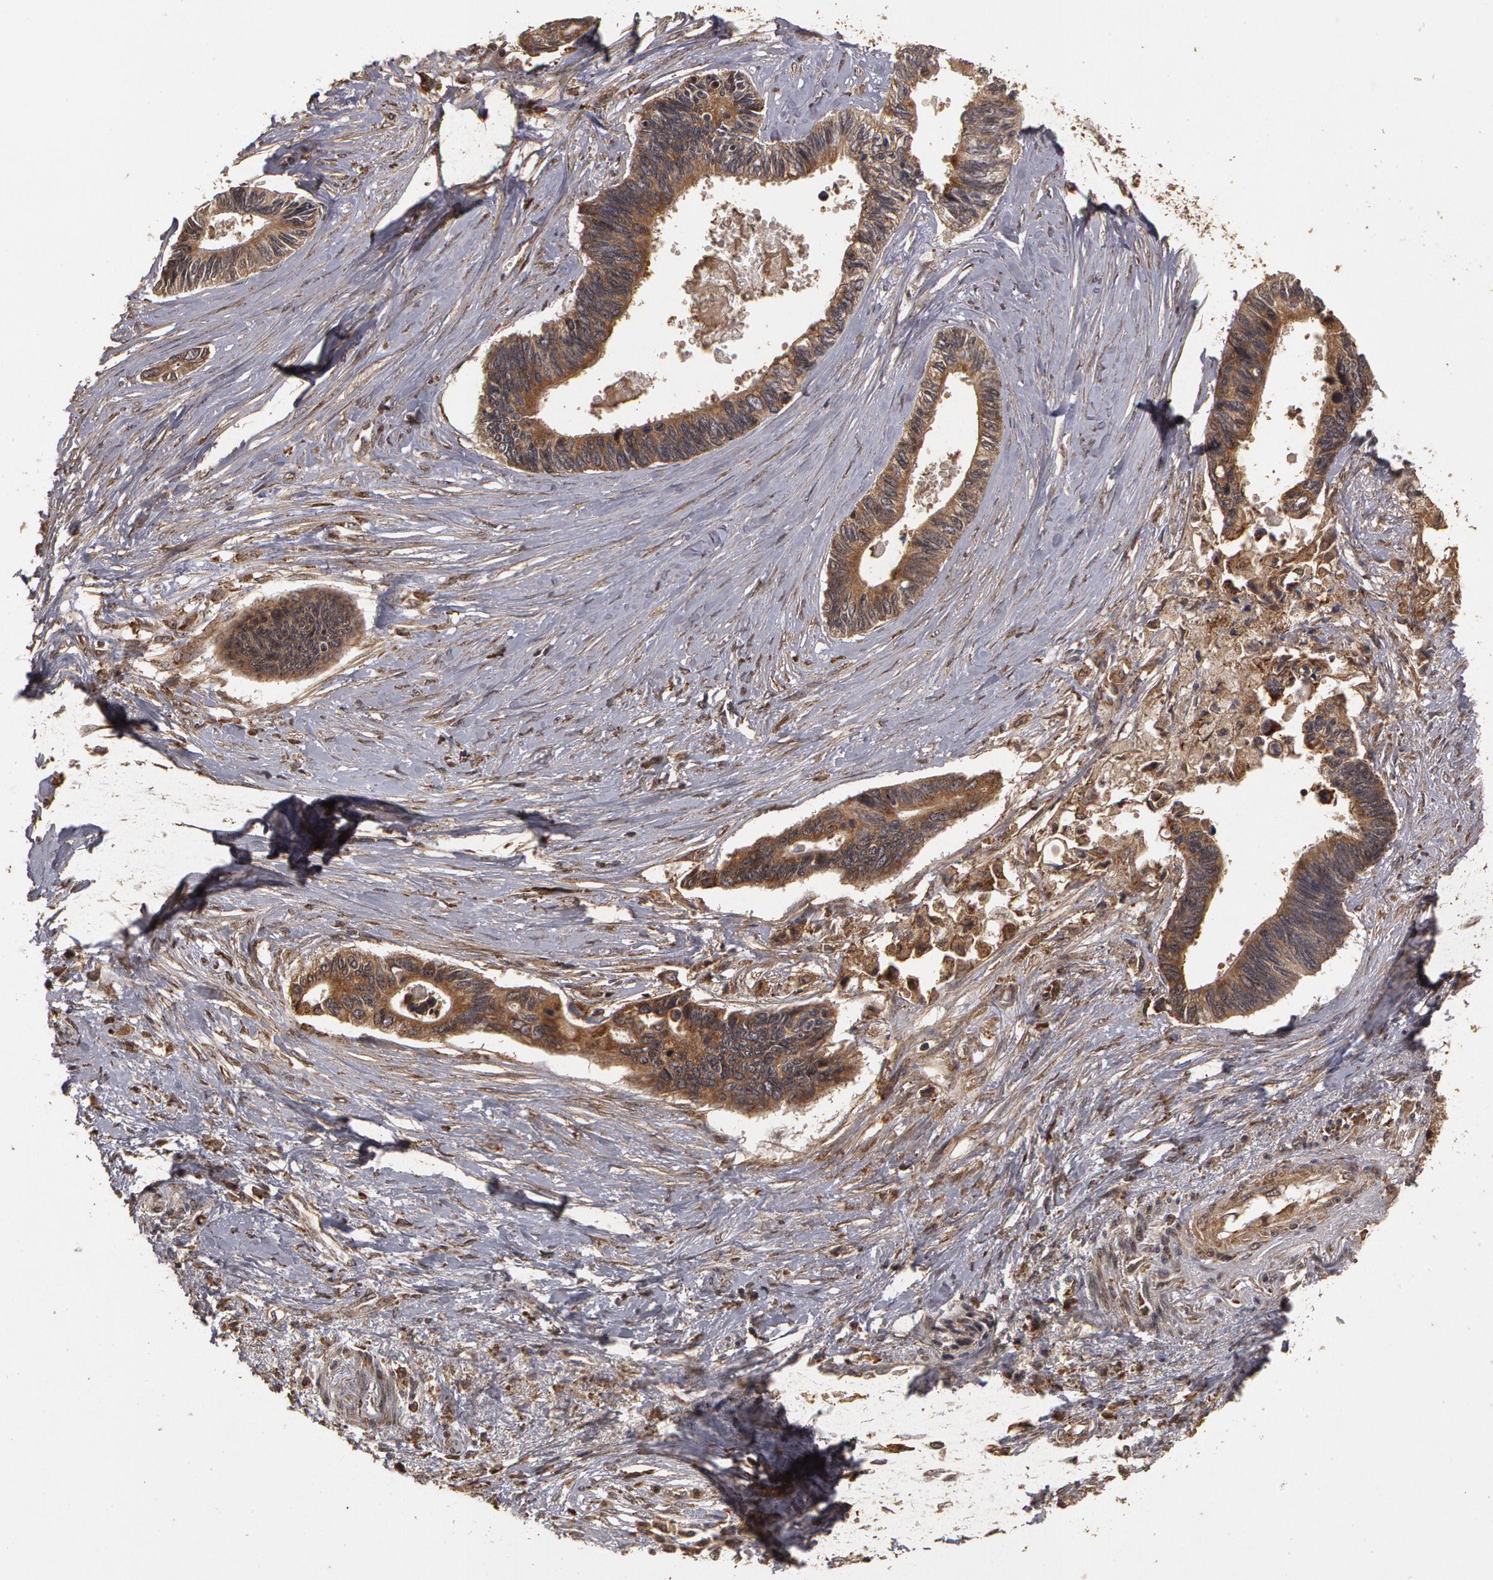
{"staining": {"intensity": "moderate", "quantity": ">75%", "location": "cytoplasmic/membranous"}, "tissue": "pancreatic cancer", "cell_type": "Tumor cells", "image_type": "cancer", "snomed": [{"axis": "morphology", "description": "Adenocarcinoma, NOS"}, {"axis": "topography", "description": "Pancreas"}], "caption": "Moderate cytoplasmic/membranous expression for a protein is present in about >75% of tumor cells of pancreatic cancer (adenocarcinoma) using IHC.", "gene": "CALR", "patient": {"sex": "female", "age": 70}}